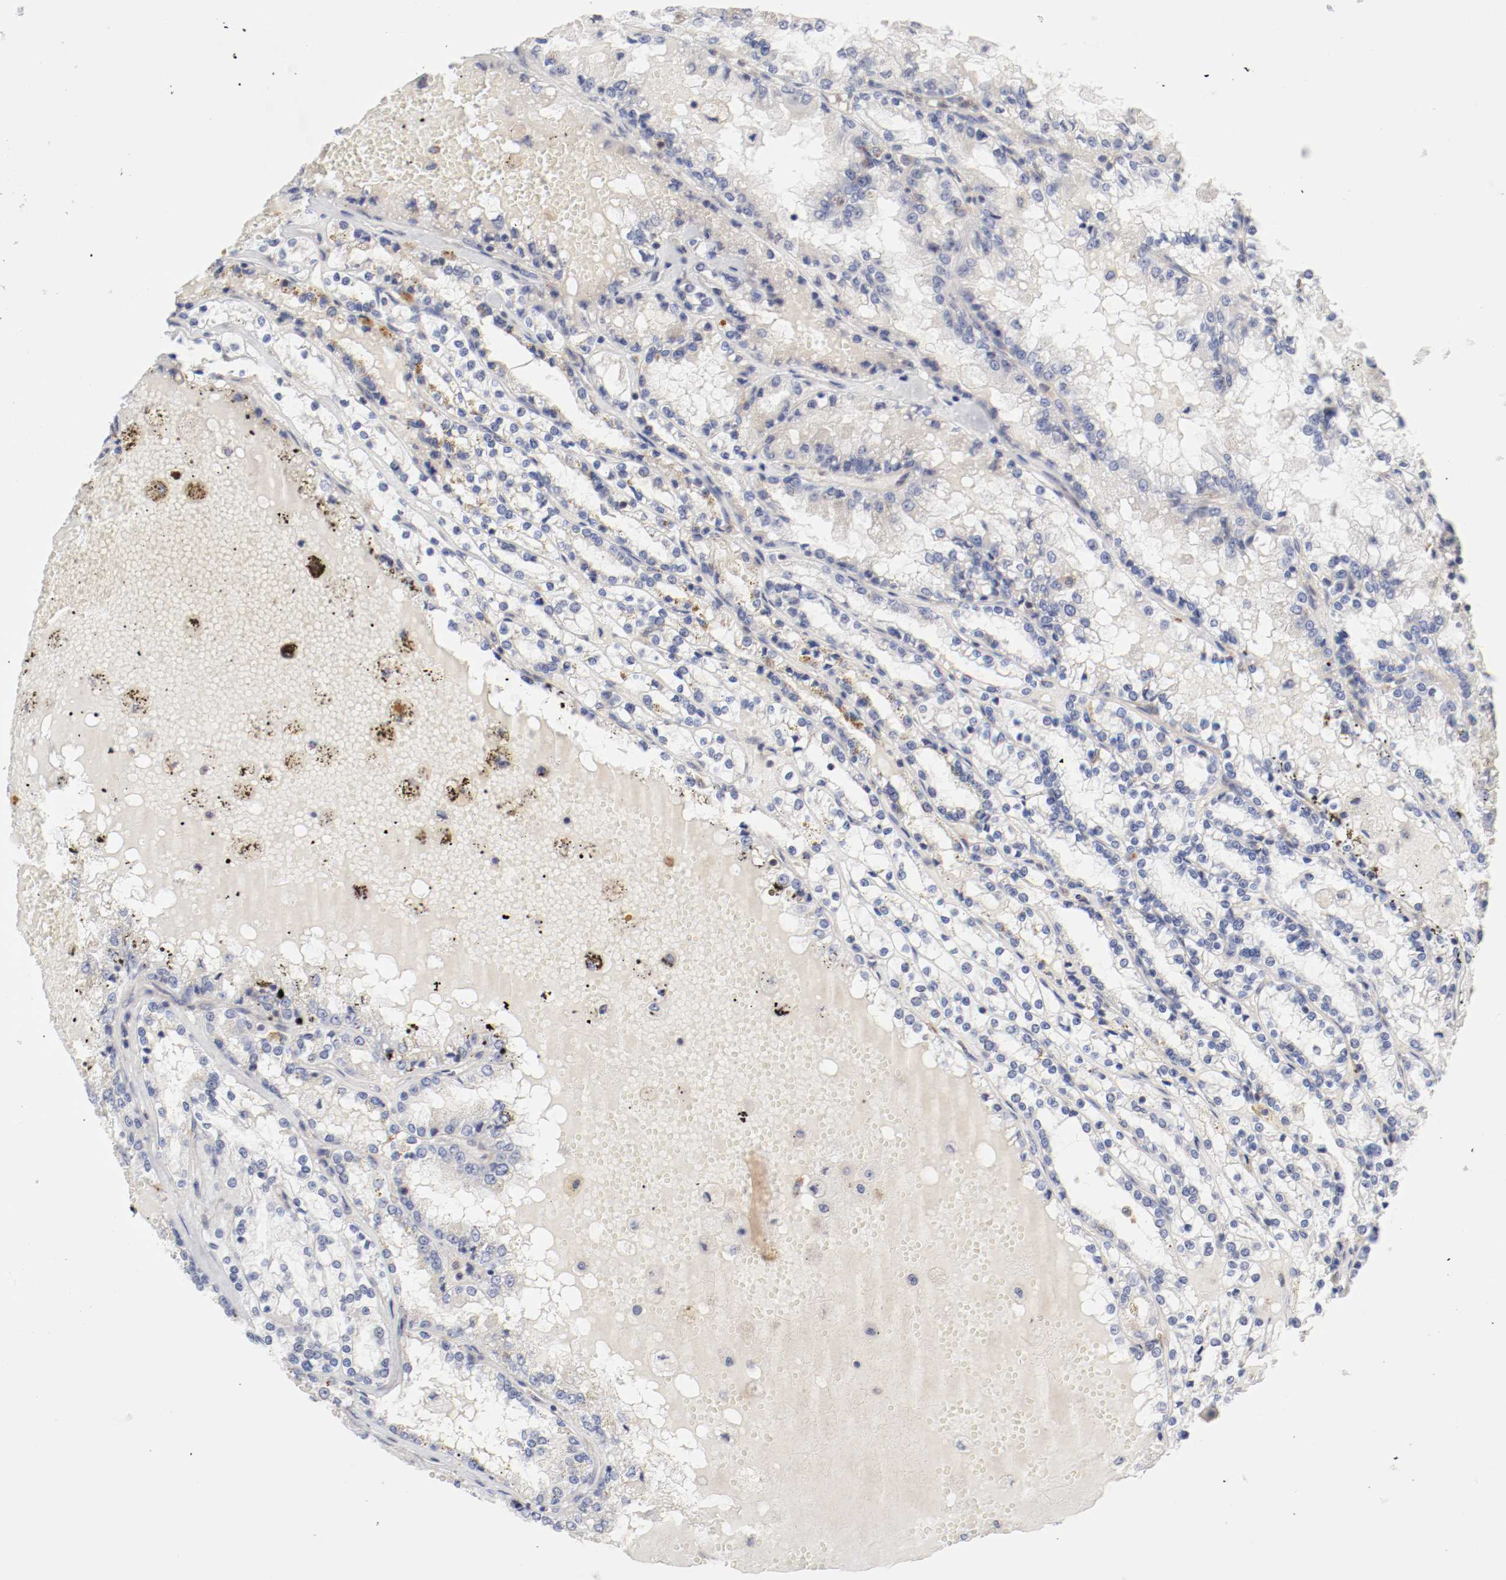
{"staining": {"intensity": "negative", "quantity": "none", "location": "none"}, "tissue": "renal cancer", "cell_type": "Tumor cells", "image_type": "cancer", "snomed": [{"axis": "morphology", "description": "Adenocarcinoma, NOS"}, {"axis": "topography", "description": "Kidney"}], "caption": "Immunohistochemistry (IHC) of renal adenocarcinoma exhibits no staining in tumor cells.", "gene": "CBL", "patient": {"sex": "female", "age": 56}}